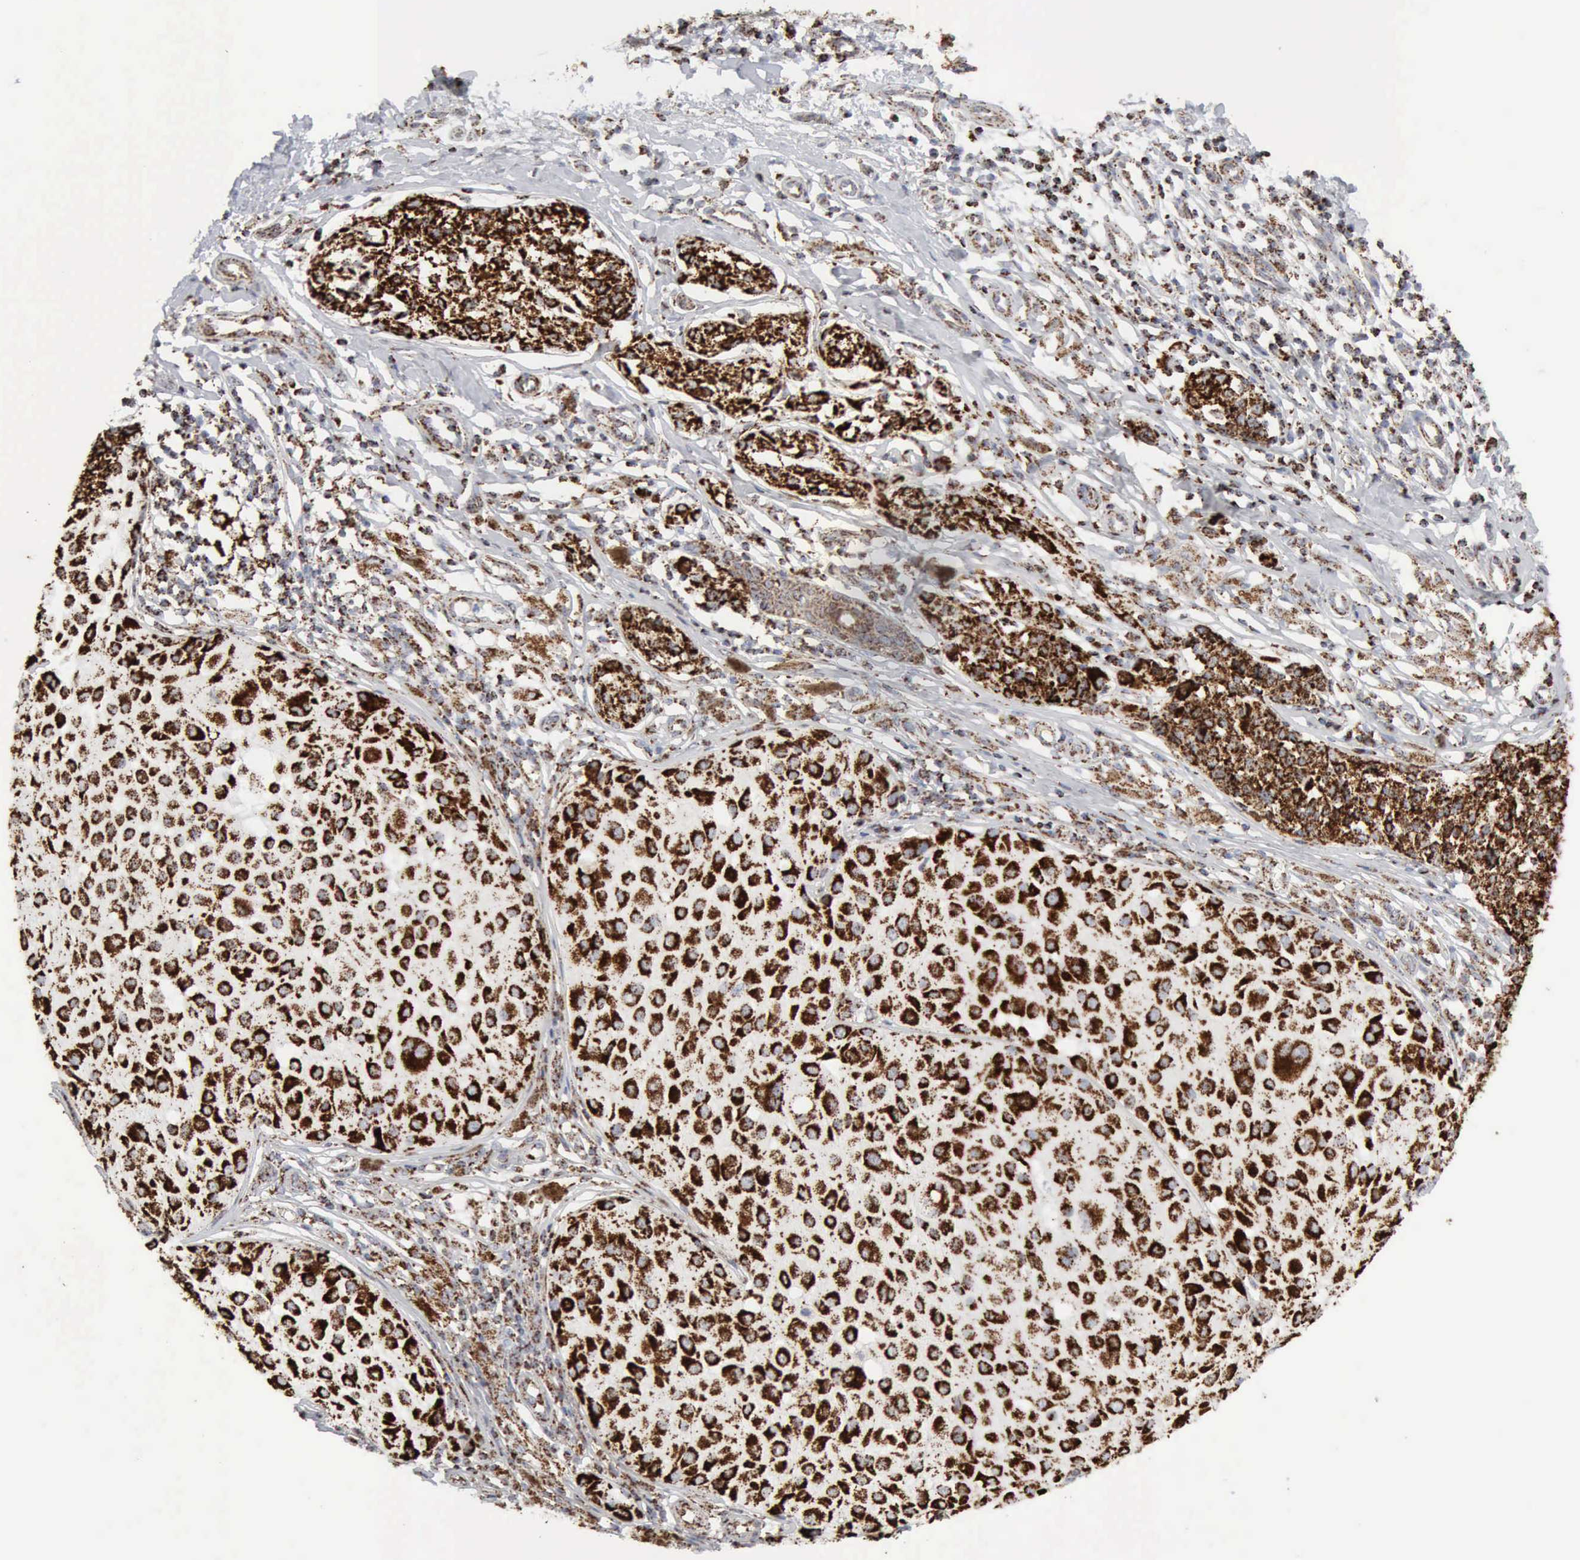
{"staining": {"intensity": "strong", "quantity": ">75%", "location": "cytoplasmic/membranous"}, "tissue": "melanoma", "cell_type": "Tumor cells", "image_type": "cancer", "snomed": [{"axis": "morphology", "description": "Malignant melanoma, NOS"}, {"axis": "topography", "description": "Skin"}], "caption": "The immunohistochemical stain labels strong cytoplasmic/membranous staining in tumor cells of malignant melanoma tissue.", "gene": "ACO2", "patient": {"sex": "male", "age": 36}}